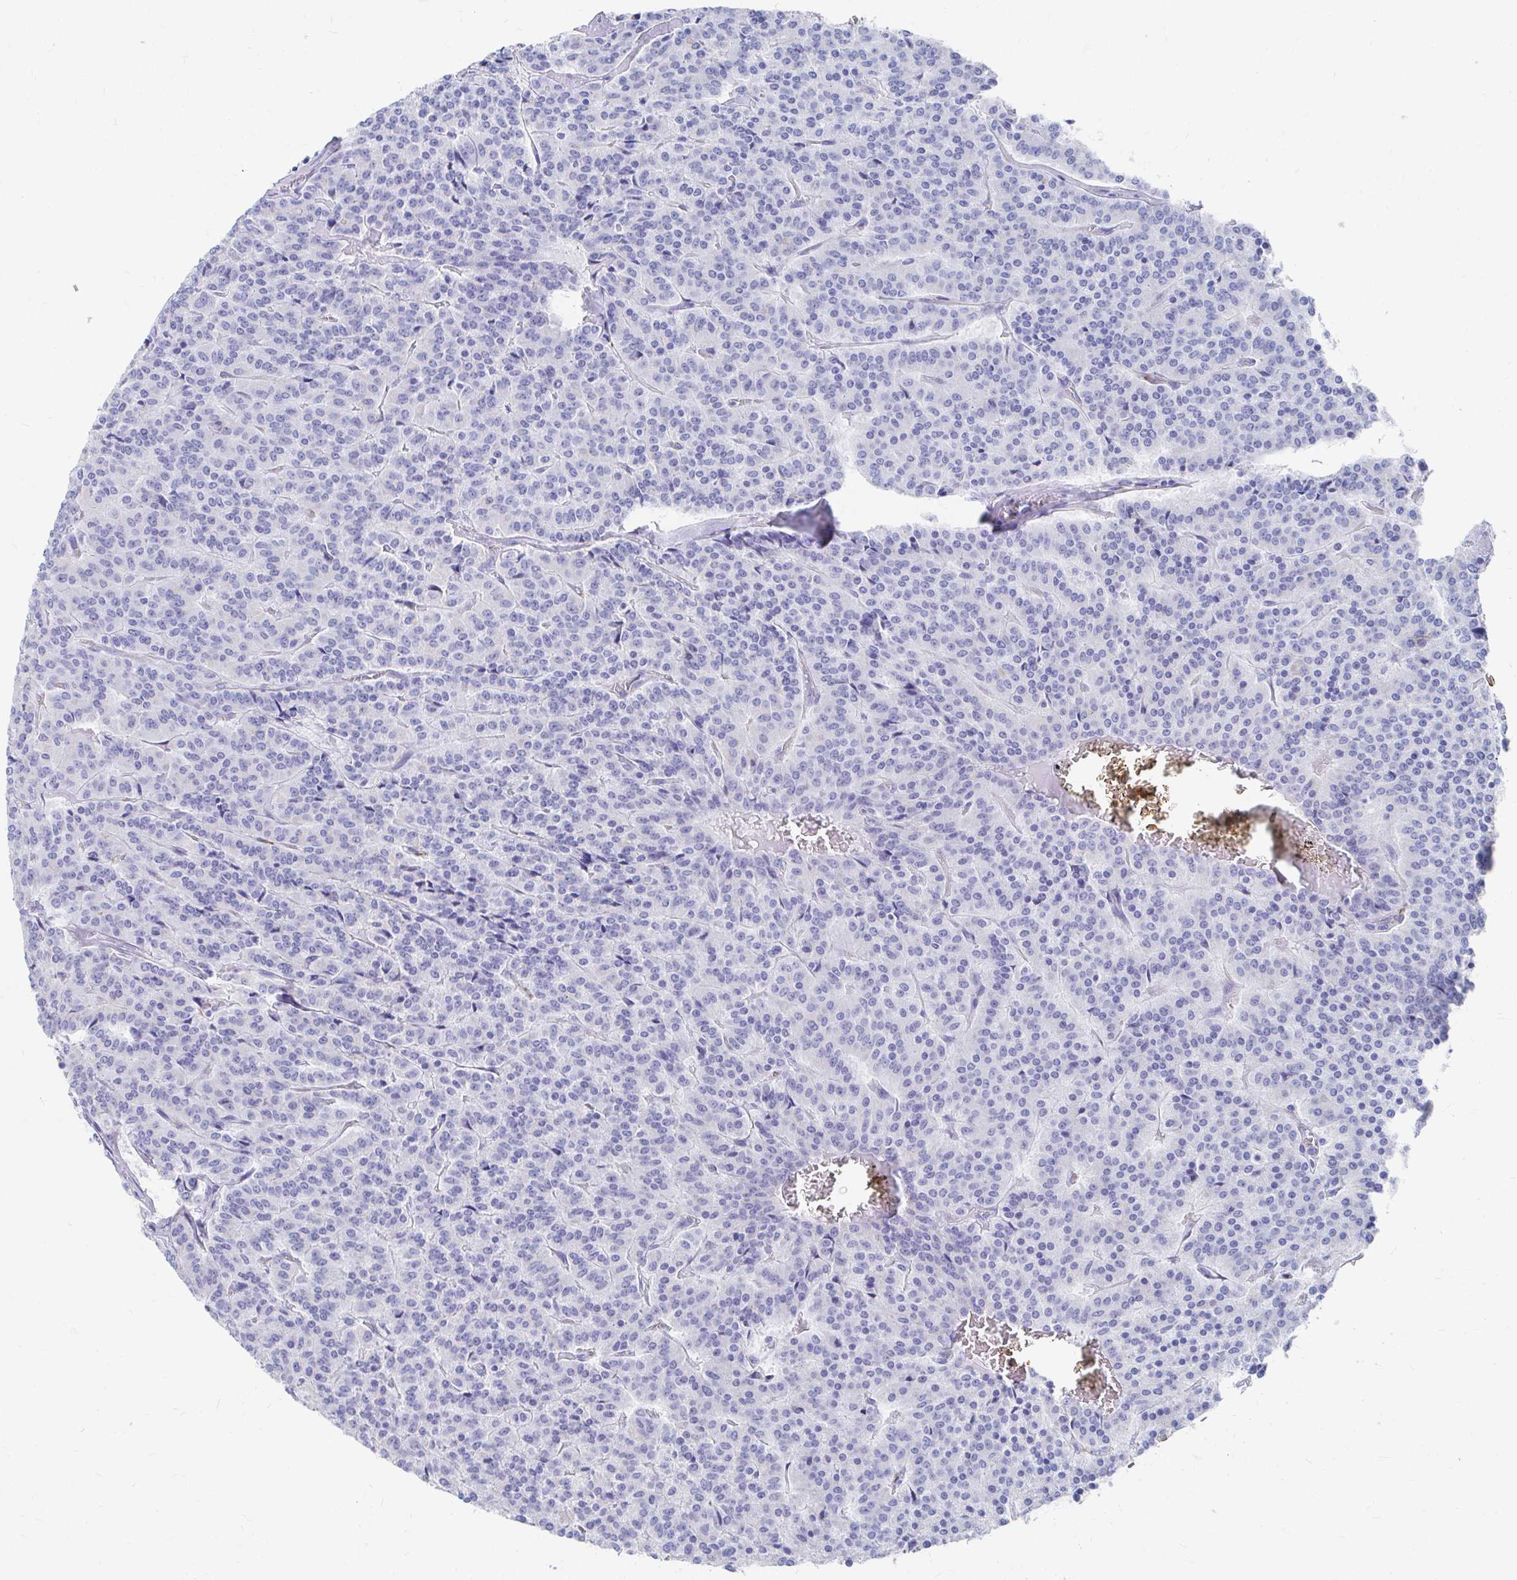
{"staining": {"intensity": "negative", "quantity": "none", "location": "none"}, "tissue": "carcinoid", "cell_type": "Tumor cells", "image_type": "cancer", "snomed": [{"axis": "morphology", "description": "Carcinoid, malignant, NOS"}, {"axis": "topography", "description": "Lung"}], "caption": "IHC of malignant carcinoid demonstrates no expression in tumor cells. (DAB (3,3'-diaminobenzidine) immunohistochemistry (IHC) with hematoxylin counter stain).", "gene": "LAMC3", "patient": {"sex": "male", "age": 70}}